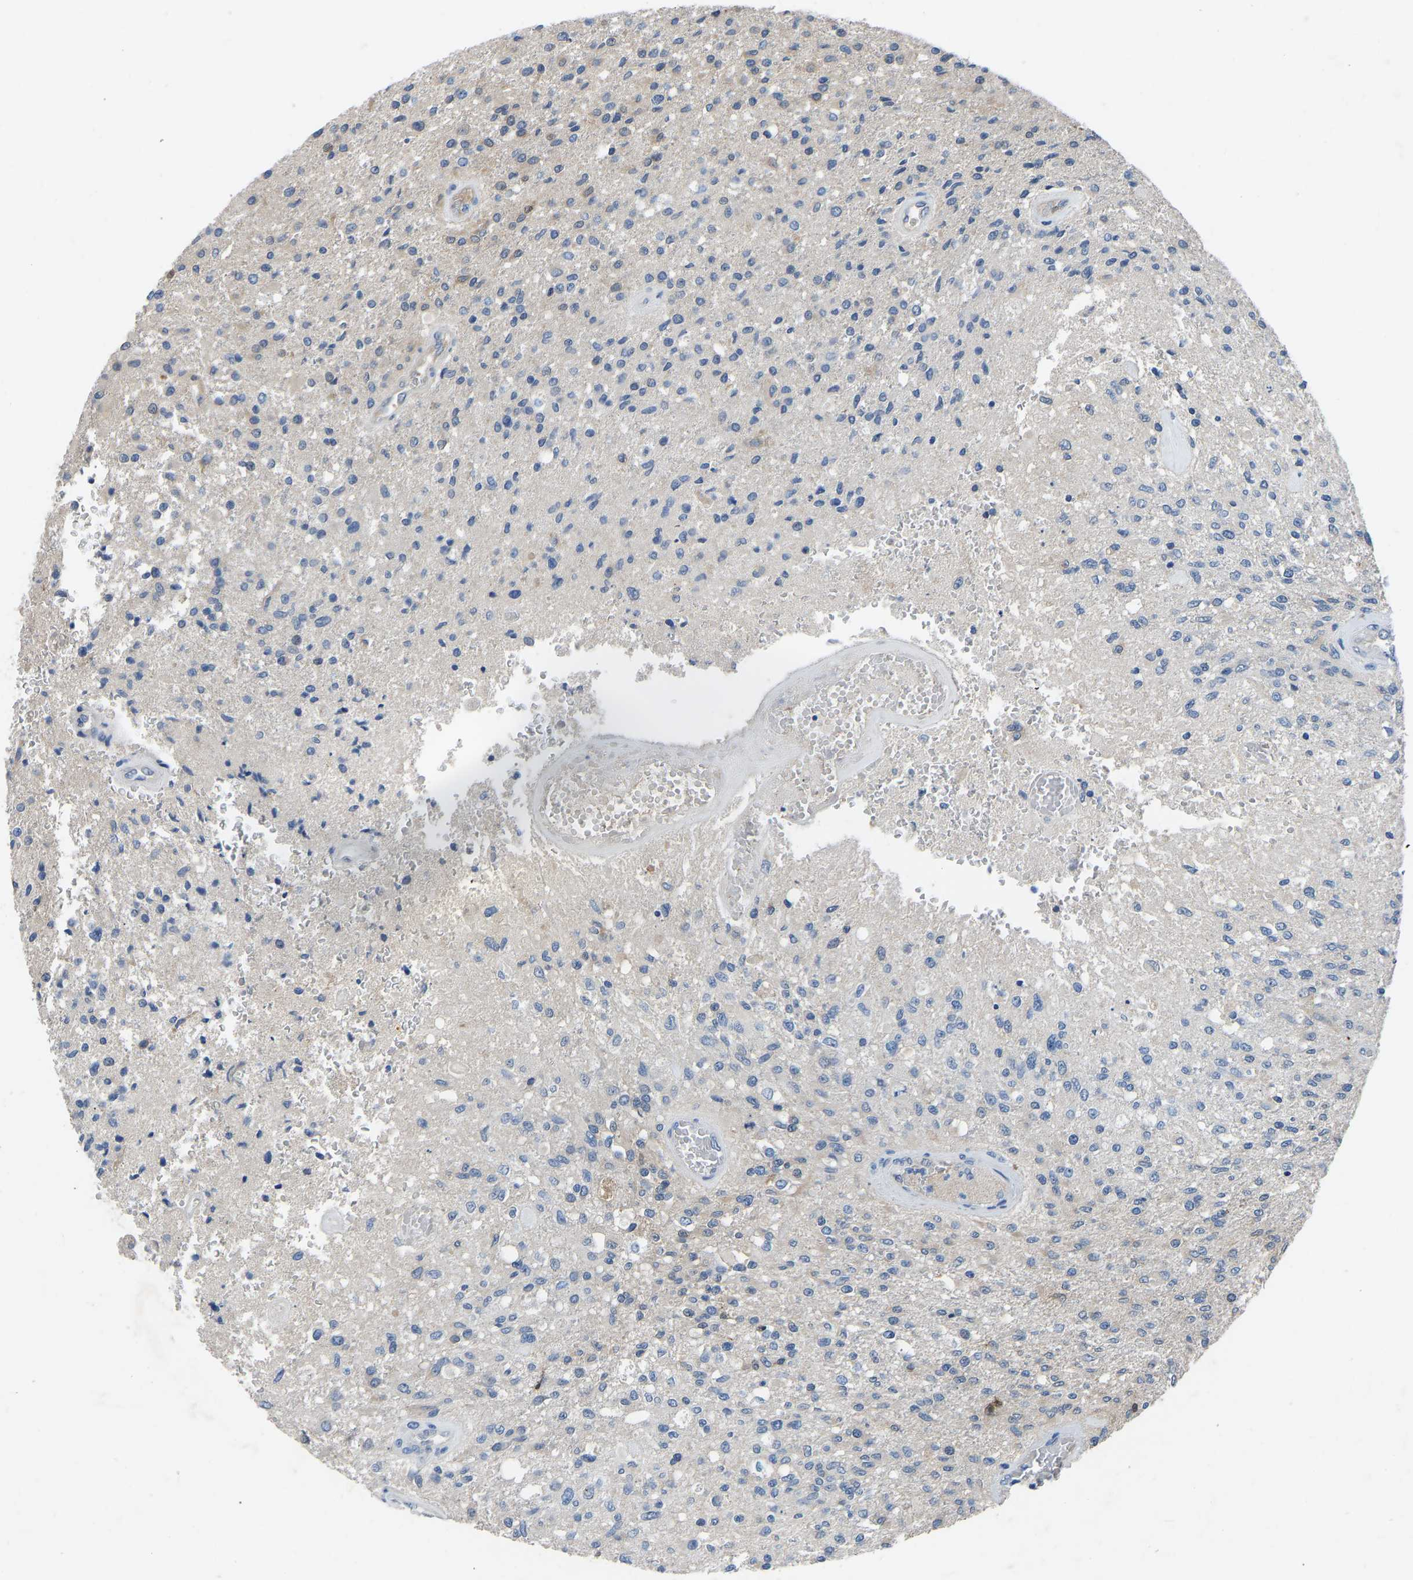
{"staining": {"intensity": "weak", "quantity": "<25%", "location": "cytoplasmic/membranous"}, "tissue": "glioma", "cell_type": "Tumor cells", "image_type": "cancer", "snomed": [{"axis": "morphology", "description": "Normal tissue, NOS"}, {"axis": "morphology", "description": "Glioma, malignant, High grade"}, {"axis": "topography", "description": "Cerebral cortex"}], "caption": "DAB immunohistochemical staining of human high-grade glioma (malignant) exhibits no significant positivity in tumor cells.", "gene": "RBP1", "patient": {"sex": "male", "age": 77}}